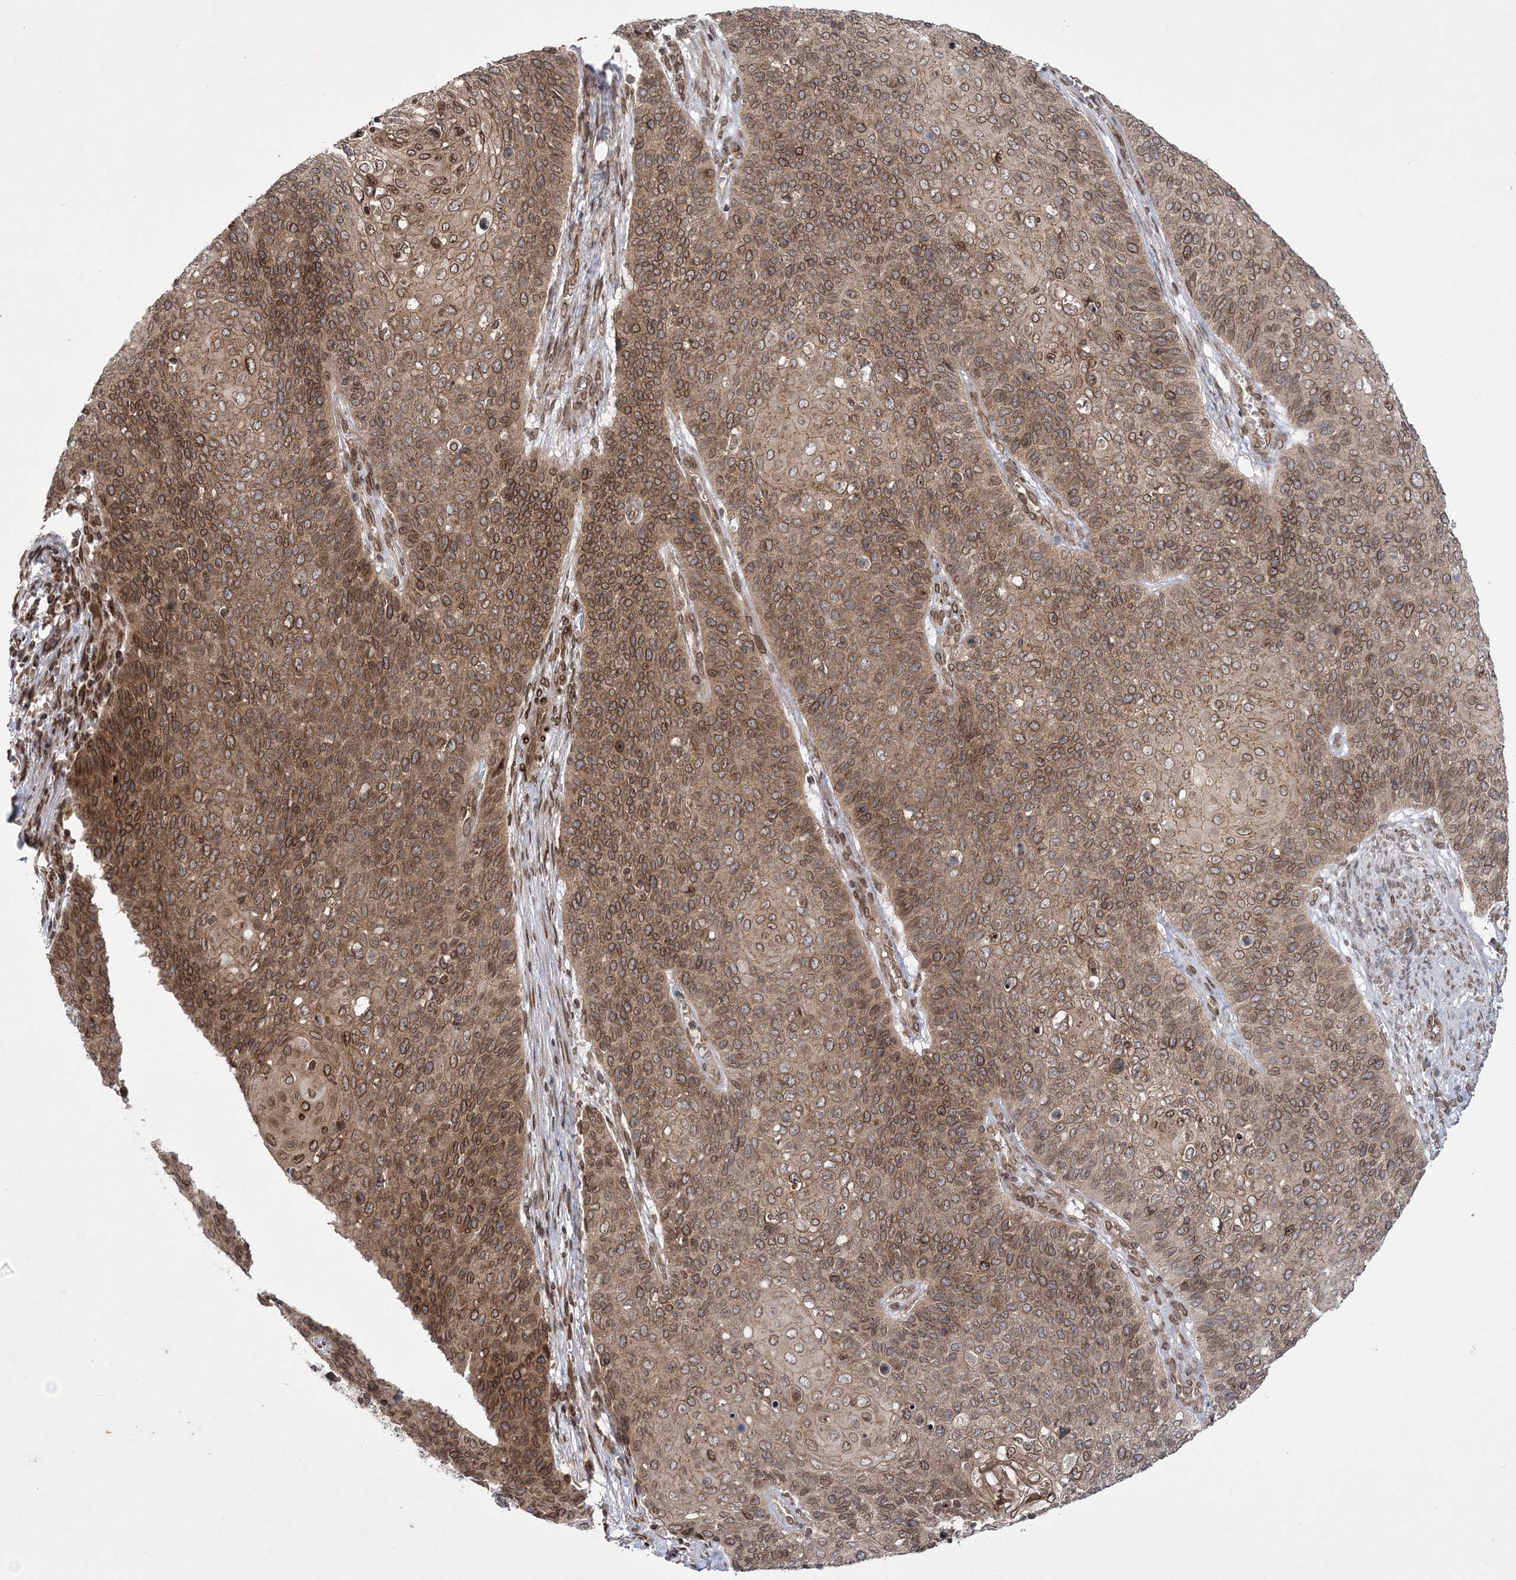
{"staining": {"intensity": "moderate", "quantity": ">75%", "location": "cytoplasmic/membranous,nuclear"}, "tissue": "cervical cancer", "cell_type": "Tumor cells", "image_type": "cancer", "snomed": [{"axis": "morphology", "description": "Squamous cell carcinoma, NOS"}, {"axis": "topography", "description": "Cervix"}], "caption": "An immunohistochemistry histopathology image of neoplastic tissue is shown. Protein staining in brown highlights moderate cytoplasmic/membranous and nuclear positivity in cervical squamous cell carcinoma within tumor cells.", "gene": "DNAJC27", "patient": {"sex": "female", "age": 39}}